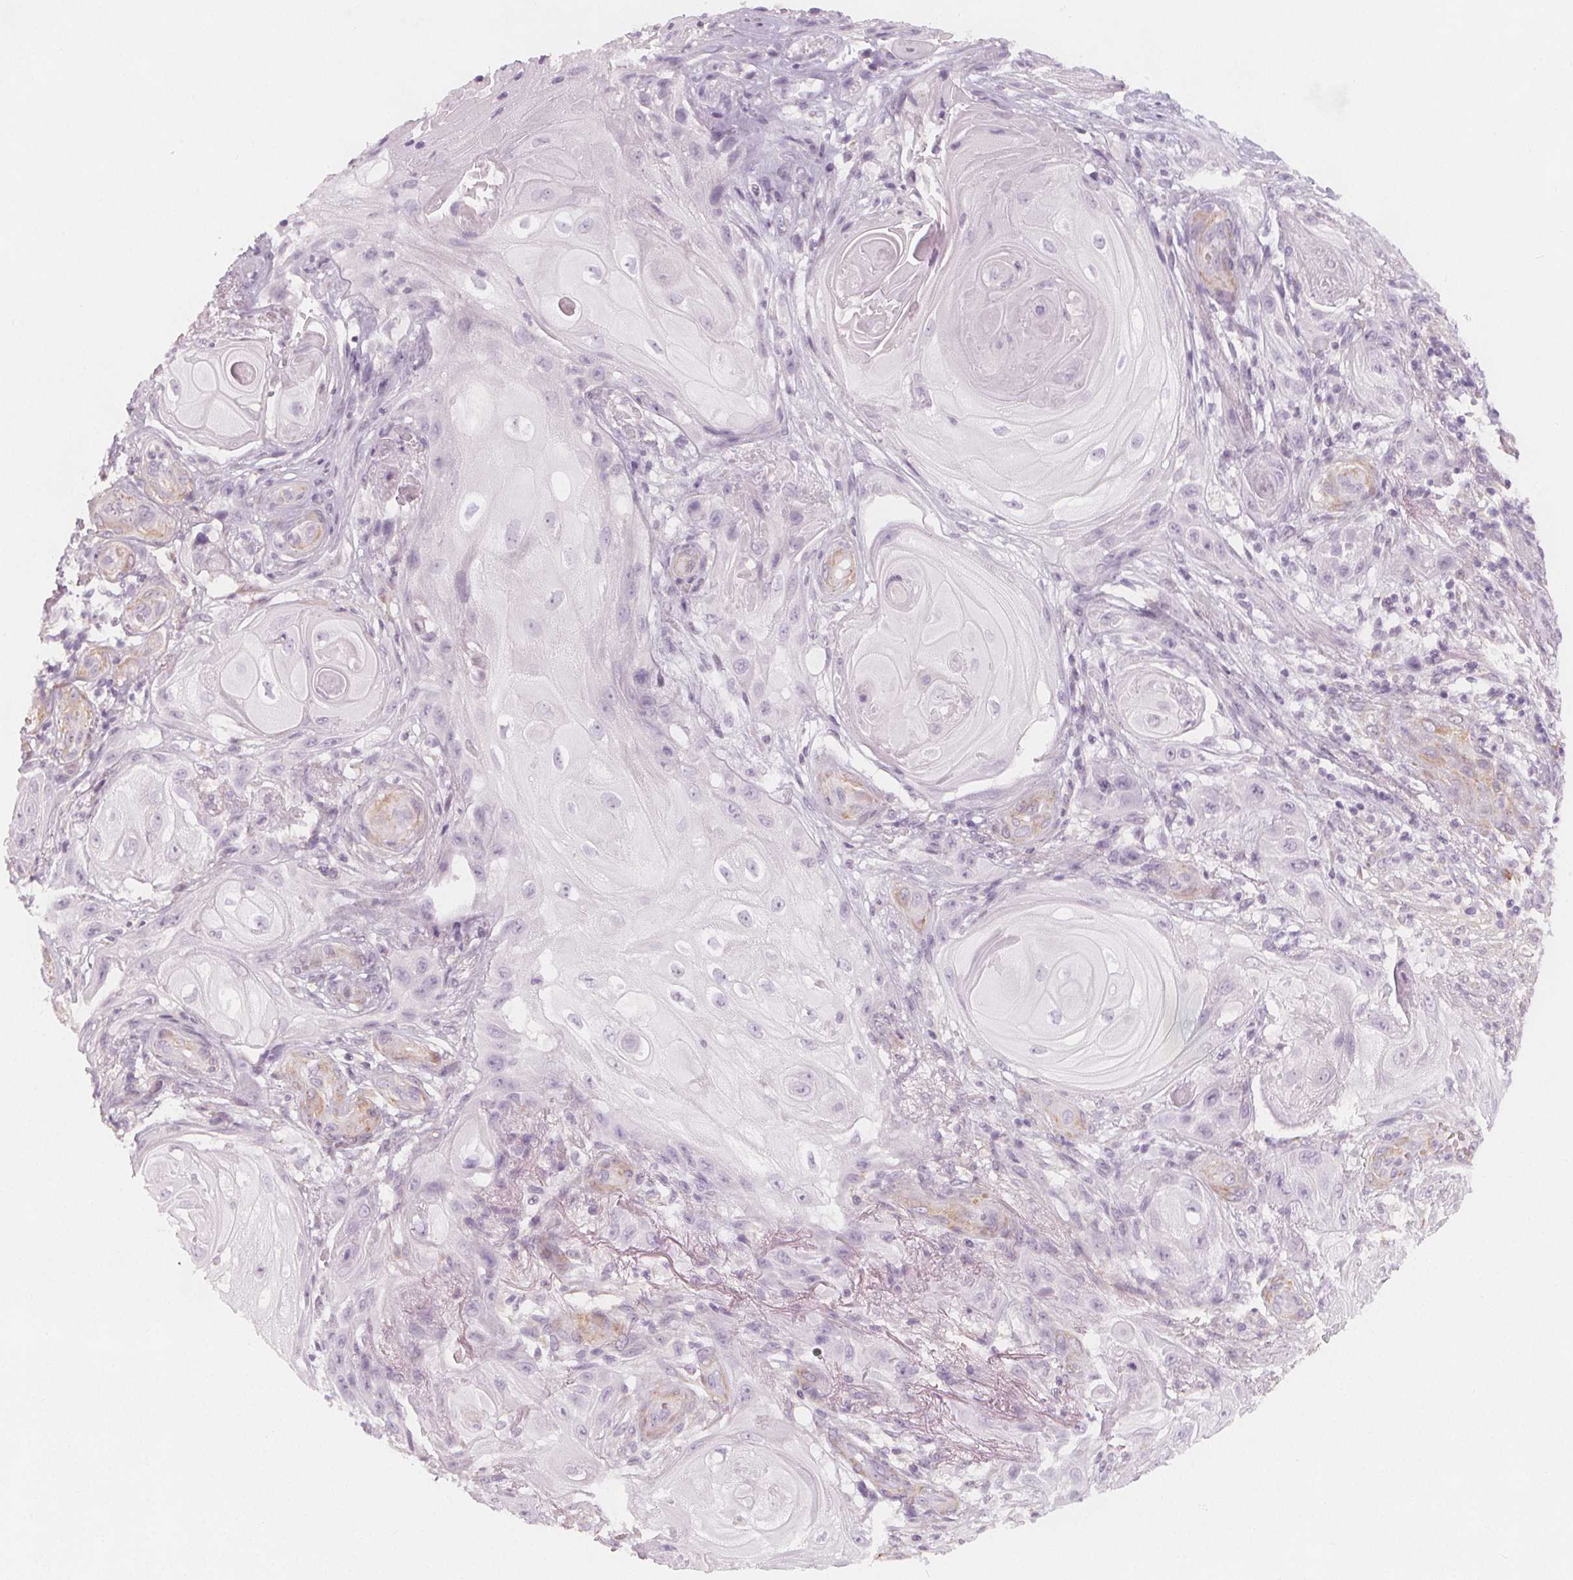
{"staining": {"intensity": "negative", "quantity": "none", "location": "none"}, "tissue": "skin cancer", "cell_type": "Tumor cells", "image_type": "cancer", "snomed": [{"axis": "morphology", "description": "Squamous cell carcinoma, NOS"}, {"axis": "topography", "description": "Skin"}], "caption": "Tumor cells show no significant protein expression in squamous cell carcinoma (skin).", "gene": "MAP1A", "patient": {"sex": "male", "age": 62}}